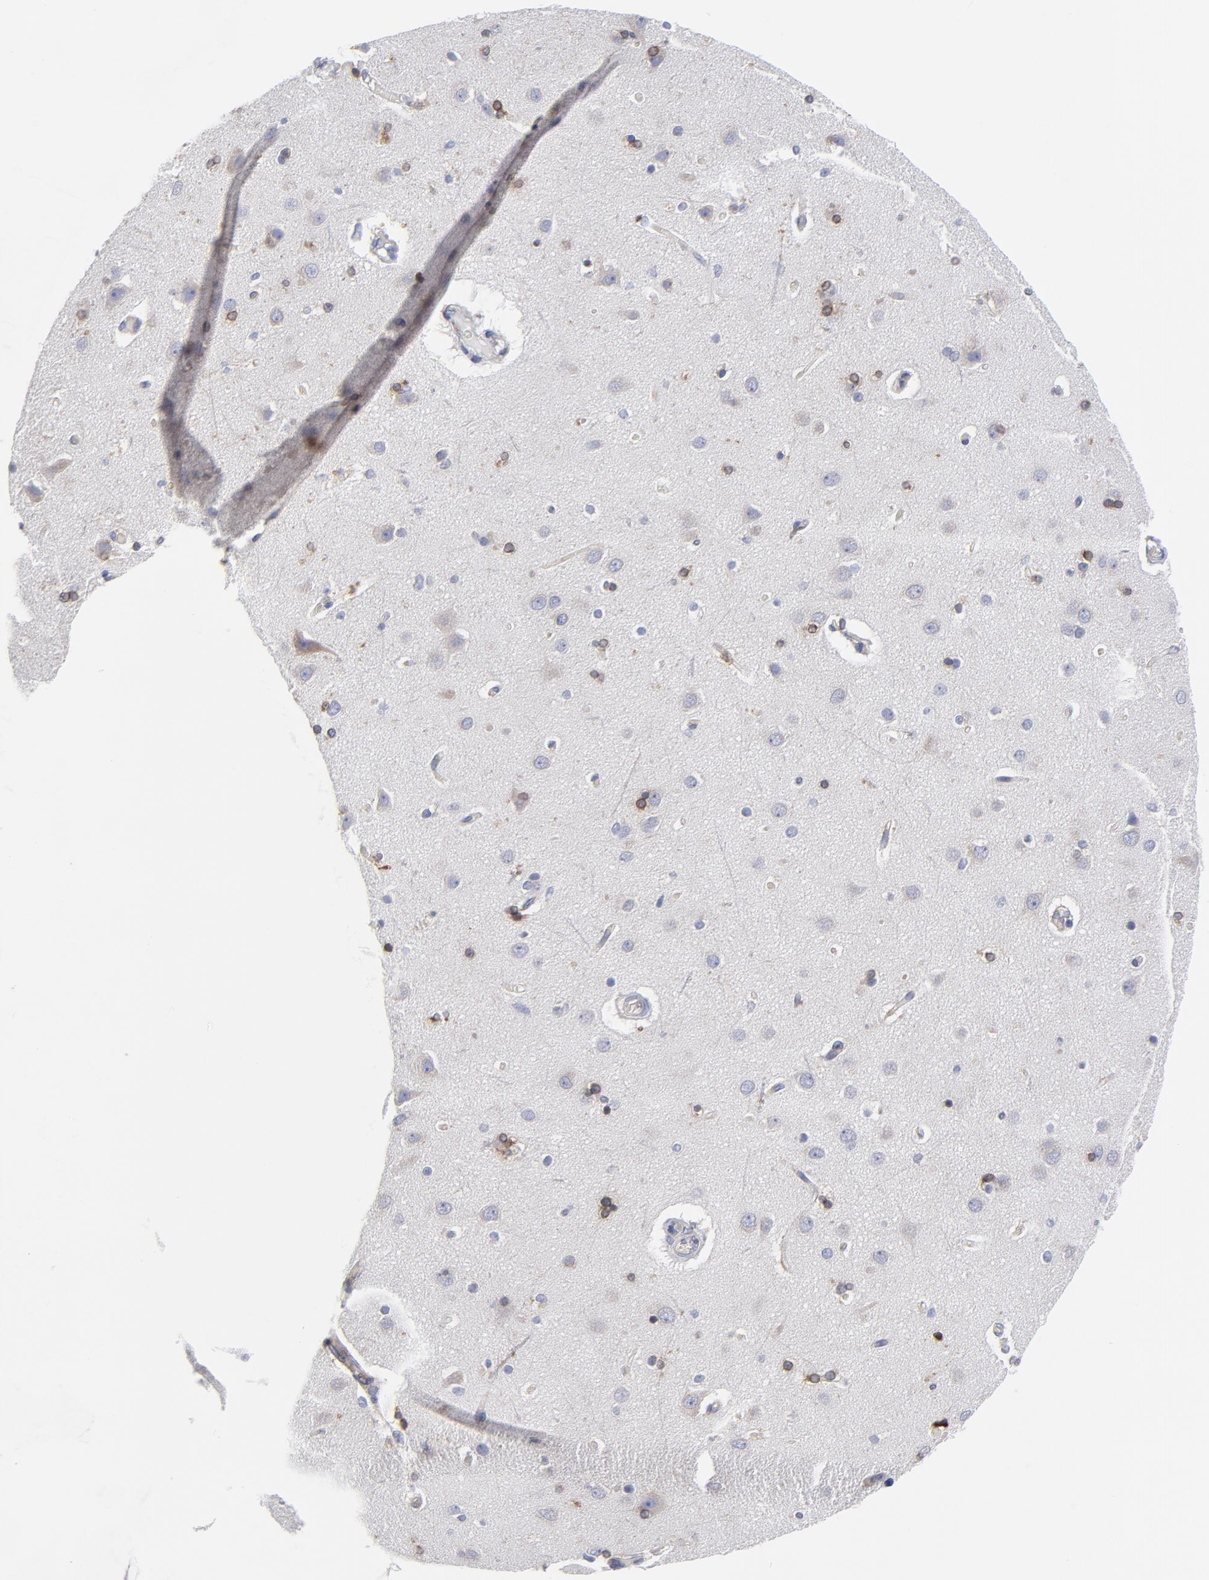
{"staining": {"intensity": "negative", "quantity": "none", "location": "none"}, "tissue": "cerebral cortex", "cell_type": "Endothelial cells", "image_type": "normal", "snomed": [{"axis": "morphology", "description": "Normal tissue, NOS"}, {"axis": "topography", "description": "Cerebral cortex"}], "caption": "DAB immunohistochemical staining of unremarkable cerebral cortex exhibits no significant positivity in endothelial cells.", "gene": "MOSPD2", "patient": {"sex": "female", "age": 54}}